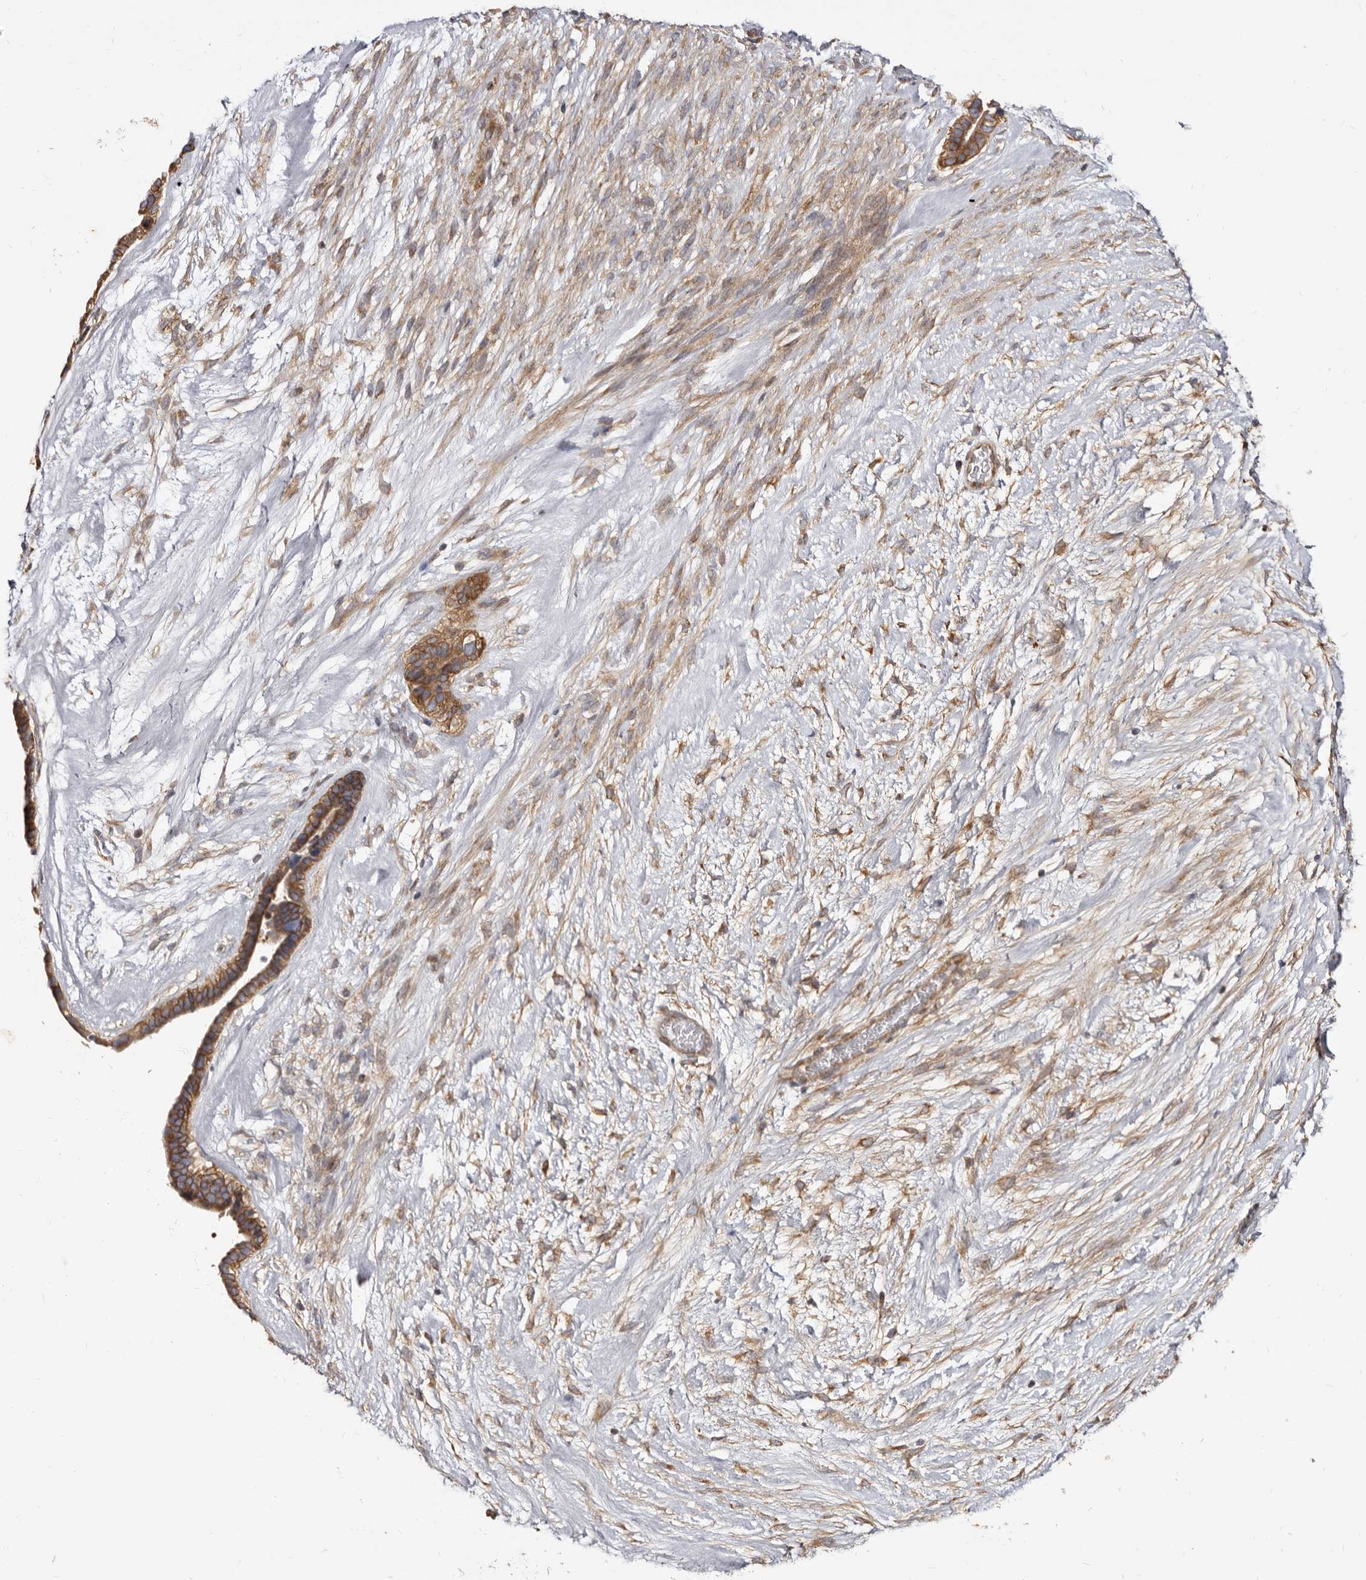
{"staining": {"intensity": "moderate", "quantity": ">75%", "location": "cytoplasmic/membranous"}, "tissue": "ovarian cancer", "cell_type": "Tumor cells", "image_type": "cancer", "snomed": [{"axis": "morphology", "description": "Cystadenocarcinoma, serous, NOS"}, {"axis": "topography", "description": "Ovary"}], "caption": "Moderate cytoplasmic/membranous protein staining is present in about >75% of tumor cells in serous cystadenocarcinoma (ovarian).", "gene": "ADAMTS20", "patient": {"sex": "female", "age": 56}}